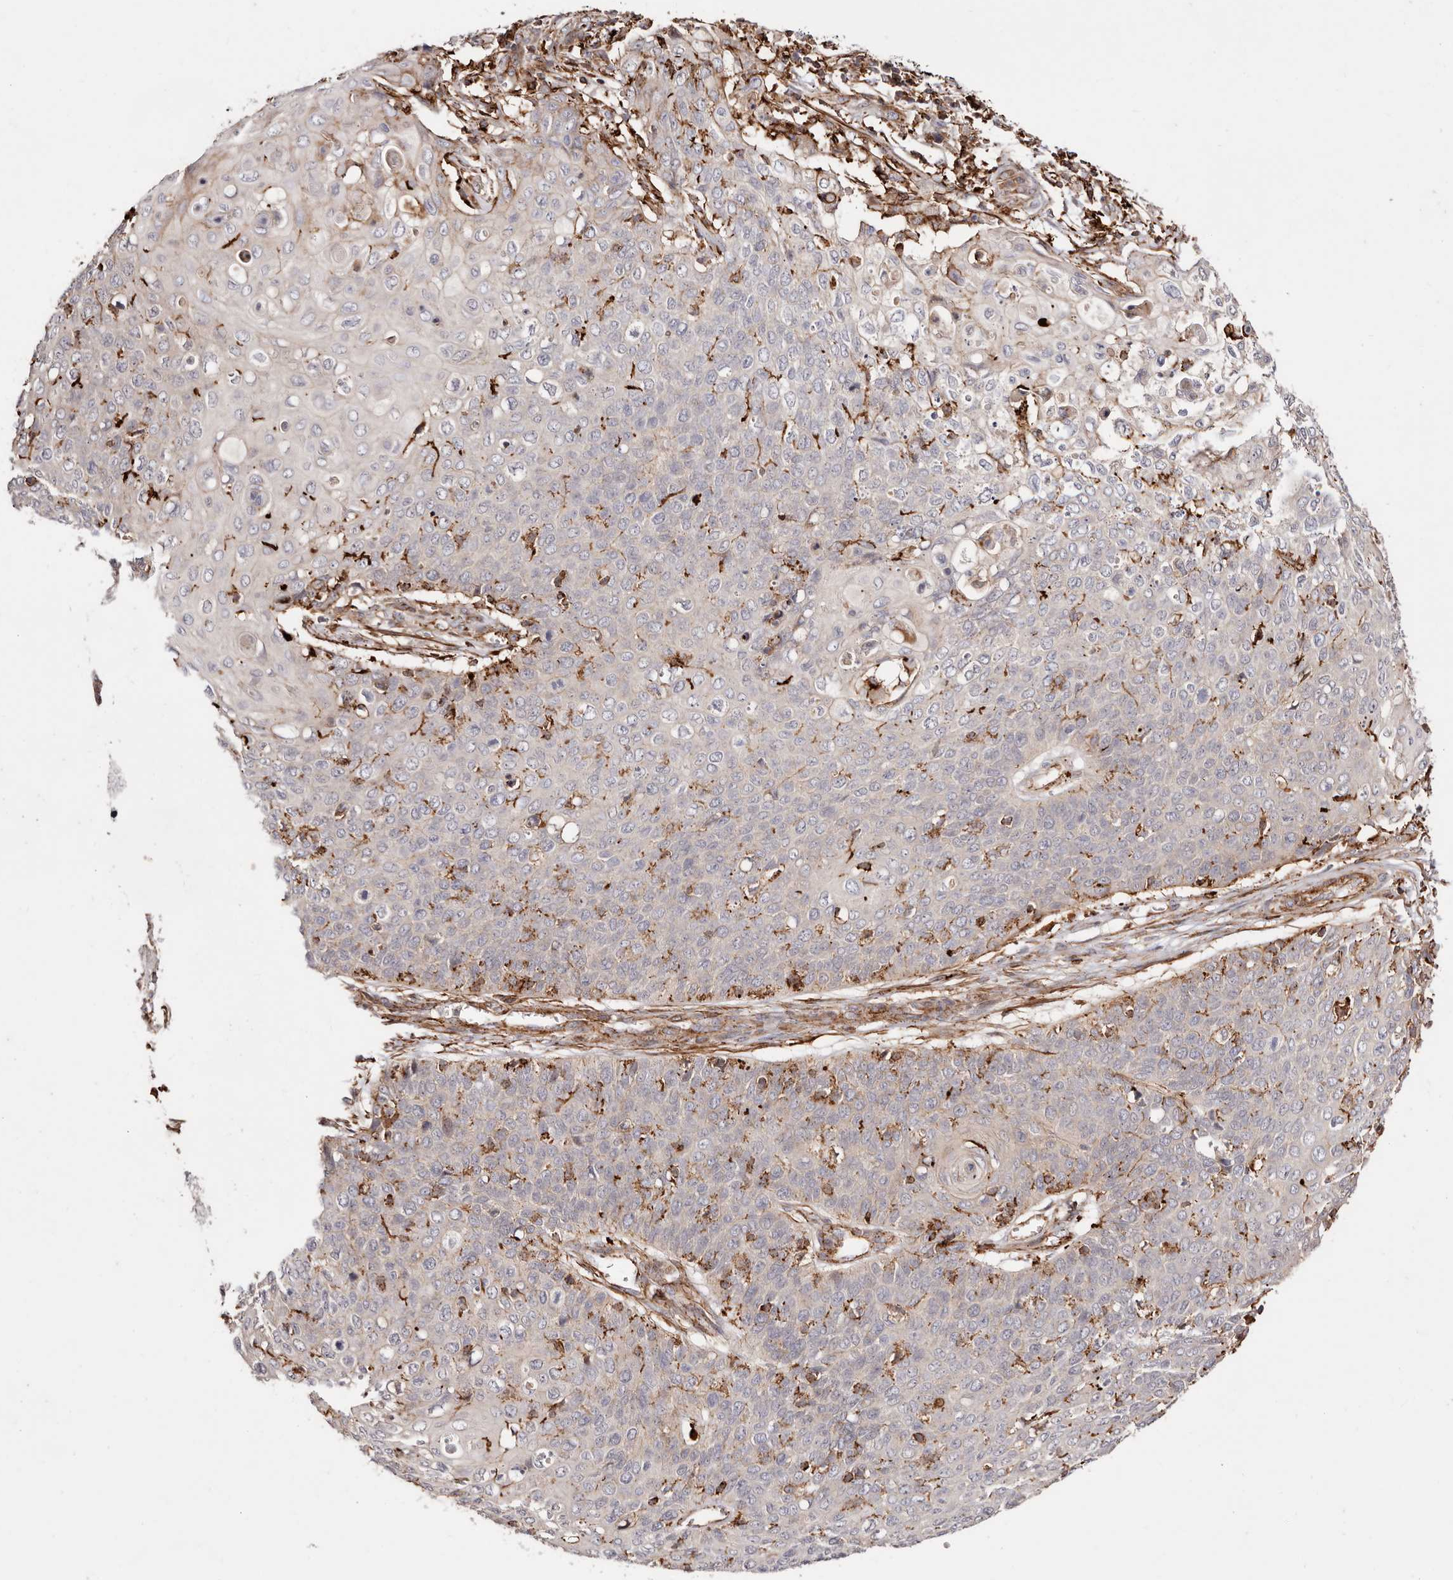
{"staining": {"intensity": "negative", "quantity": "none", "location": "none"}, "tissue": "cervical cancer", "cell_type": "Tumor cells", "image_type": "cancer", "snomed": [{"axis": "morphology", "description": "Squamous cell carcinoma, NOS"}, {"axis": "topography", "description": "Cervix"}], "caption": "IHC histopathology image of neoplastic tissue: cervical squamous cell carcinoma stained with DAB displays no significant protein expression in tumor cells.", "gene": "PTPN22", "patient": {"sex": "female", "age": 39}}